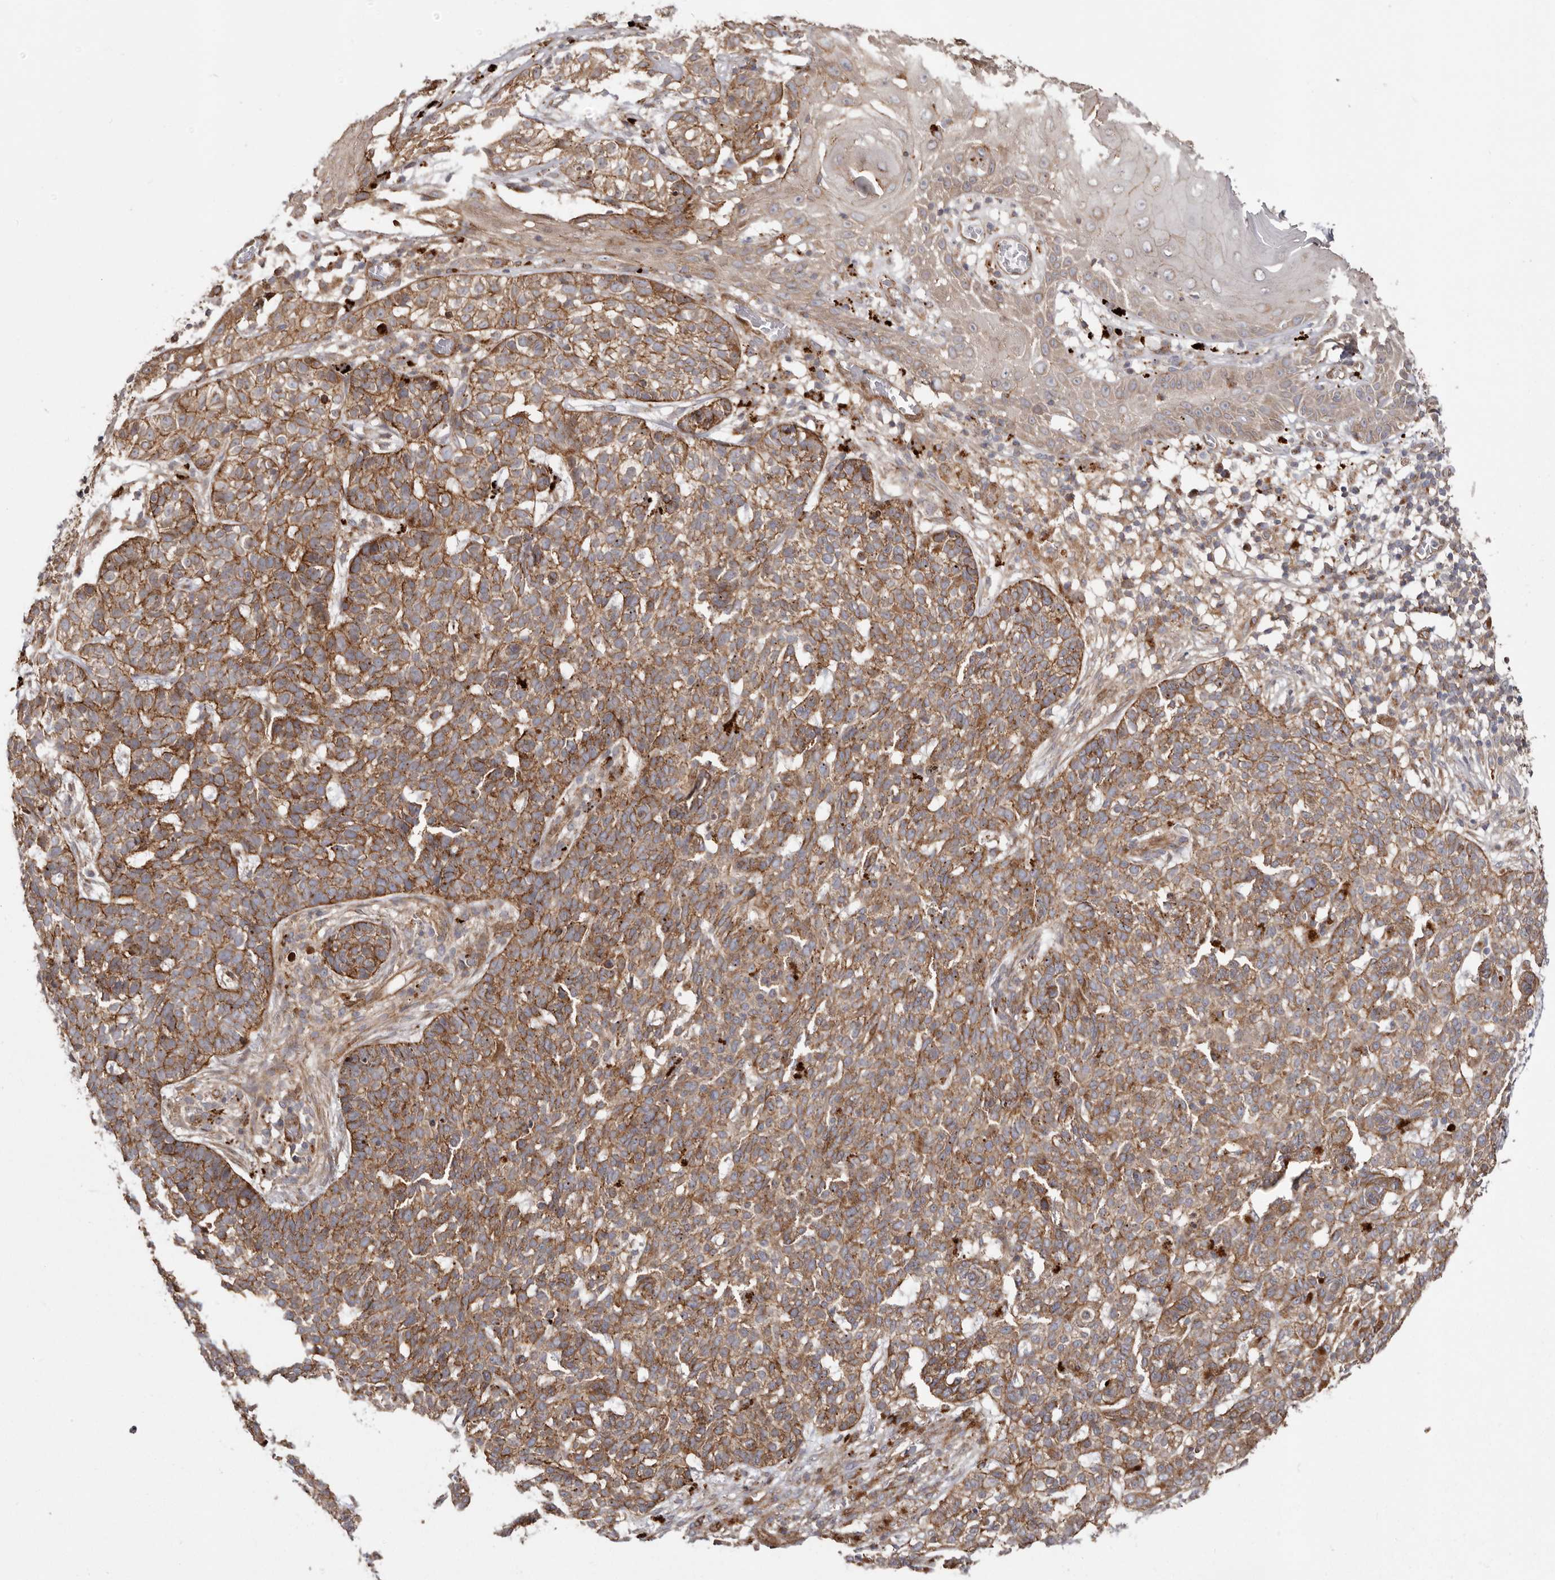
{"staining": {"intensity": "moderate", "quantity": ">75%", "location": "cytoplasmic/membranous"}, "tissue": "skin cancer", "cell_type": "Tumor cells", "image_type": "cancer", "snomed": [{"axis": "morphology", "description": "Basal cell carcinoma"}, {"axis": "topography", "description": "Skin"}], "caption": "This photomicrograph shows immunohistochemistry staining of human skin basal cell carcinoma, with medium moderate cytoplasmic/membranous staining in about >75% of tumor cells.", "gene": "NUP43", "patient": {"sex": "male", "age": 85}}